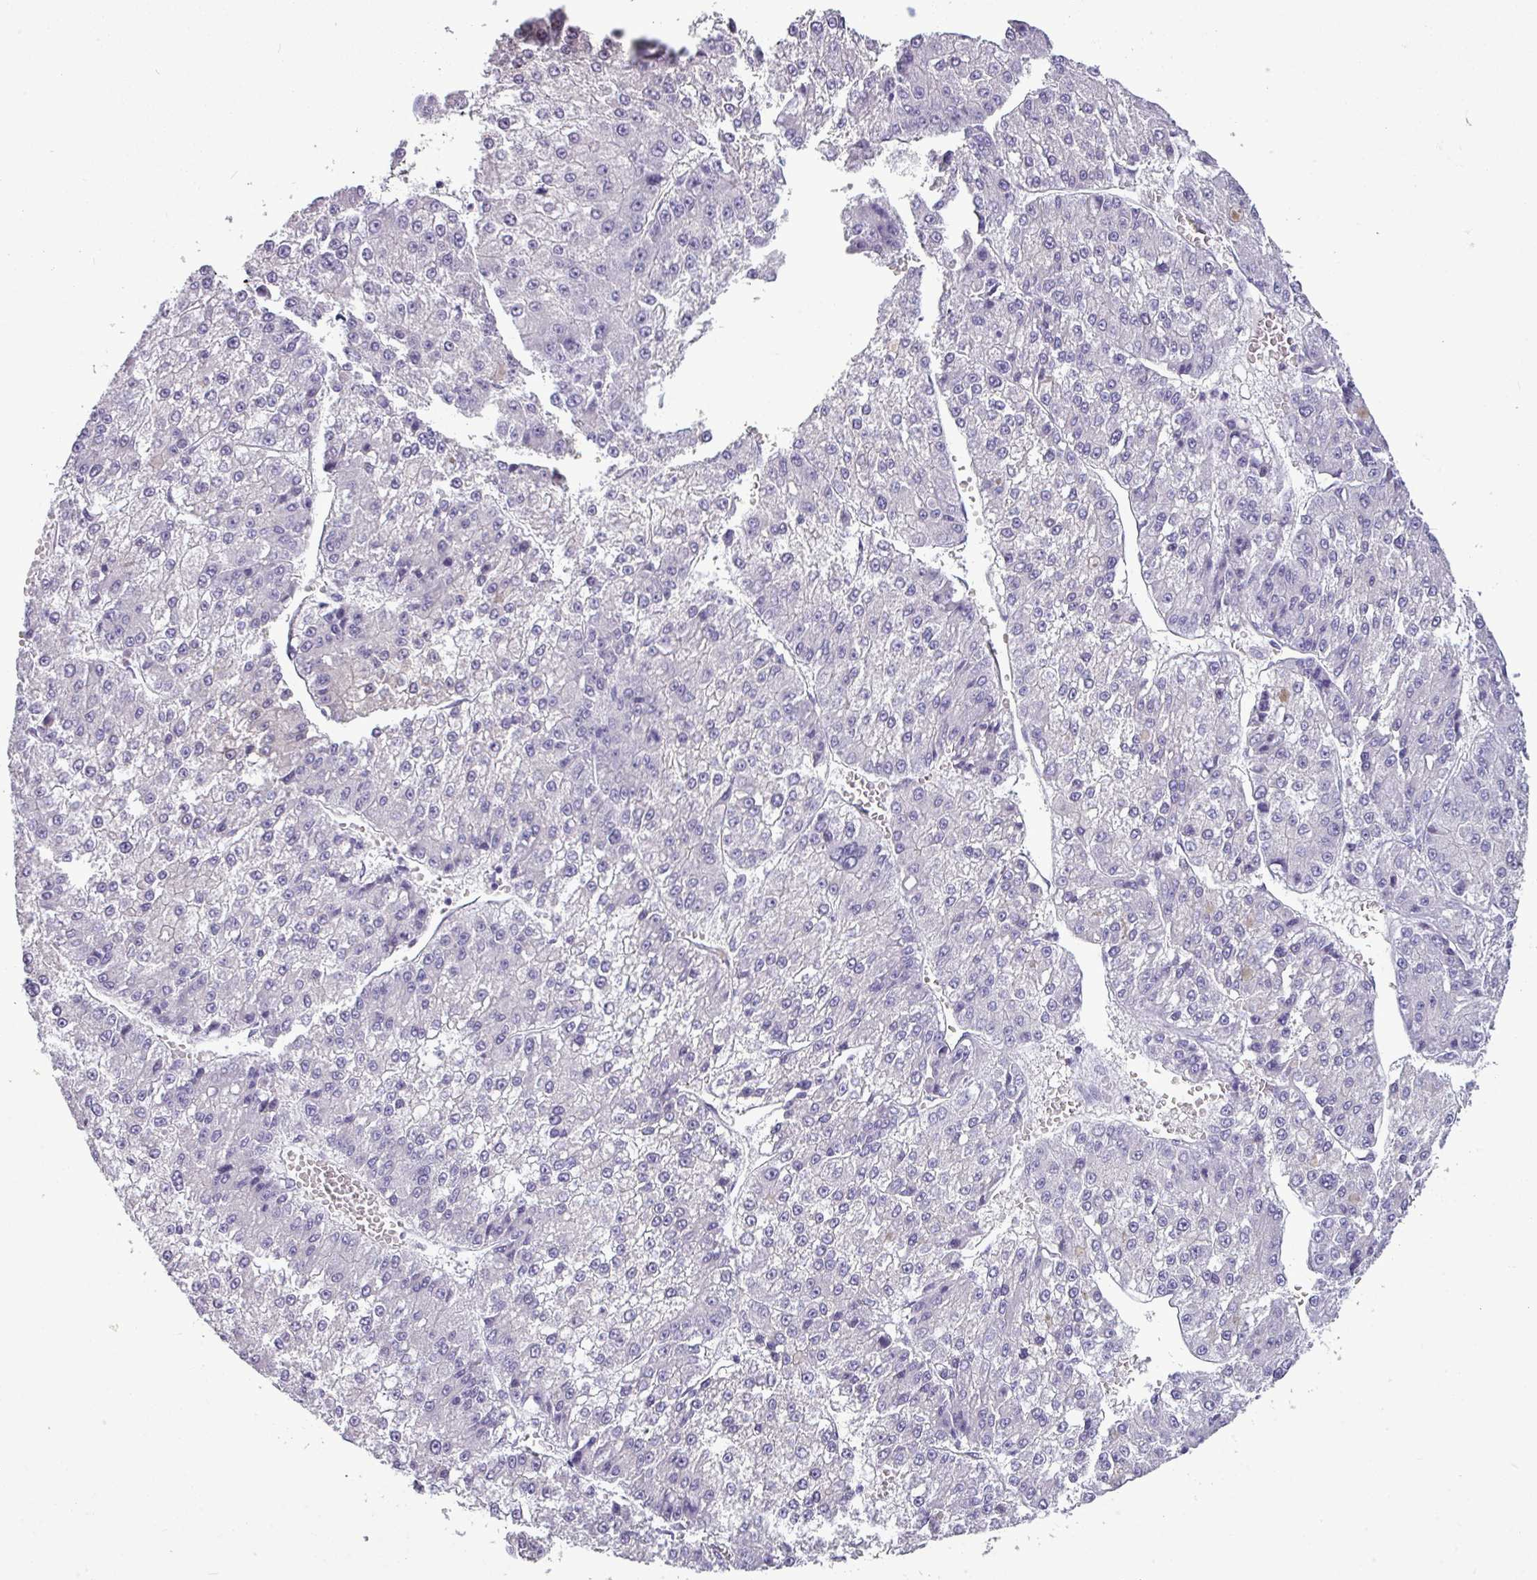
{"staining": {"intensity": "negative", "quantity": "none", "location": "none"}, "tissue": "liver cancer", "cell_type": "Tumor cells", "image_type": "cancer", "snomed": [{"axis": "morphology", "description": "Carcinoma, Hepatocellular, NOS"}, {"axis": "topography", "description": "Liver"}], "caption": "IHC photomicrograph of neoplastic tissue: liver cancer stained with DAB demonstrates no significant protein staining in tumor cells.", "gene": "TMEM91", "patient": {"sex": "female", "age": 73}}